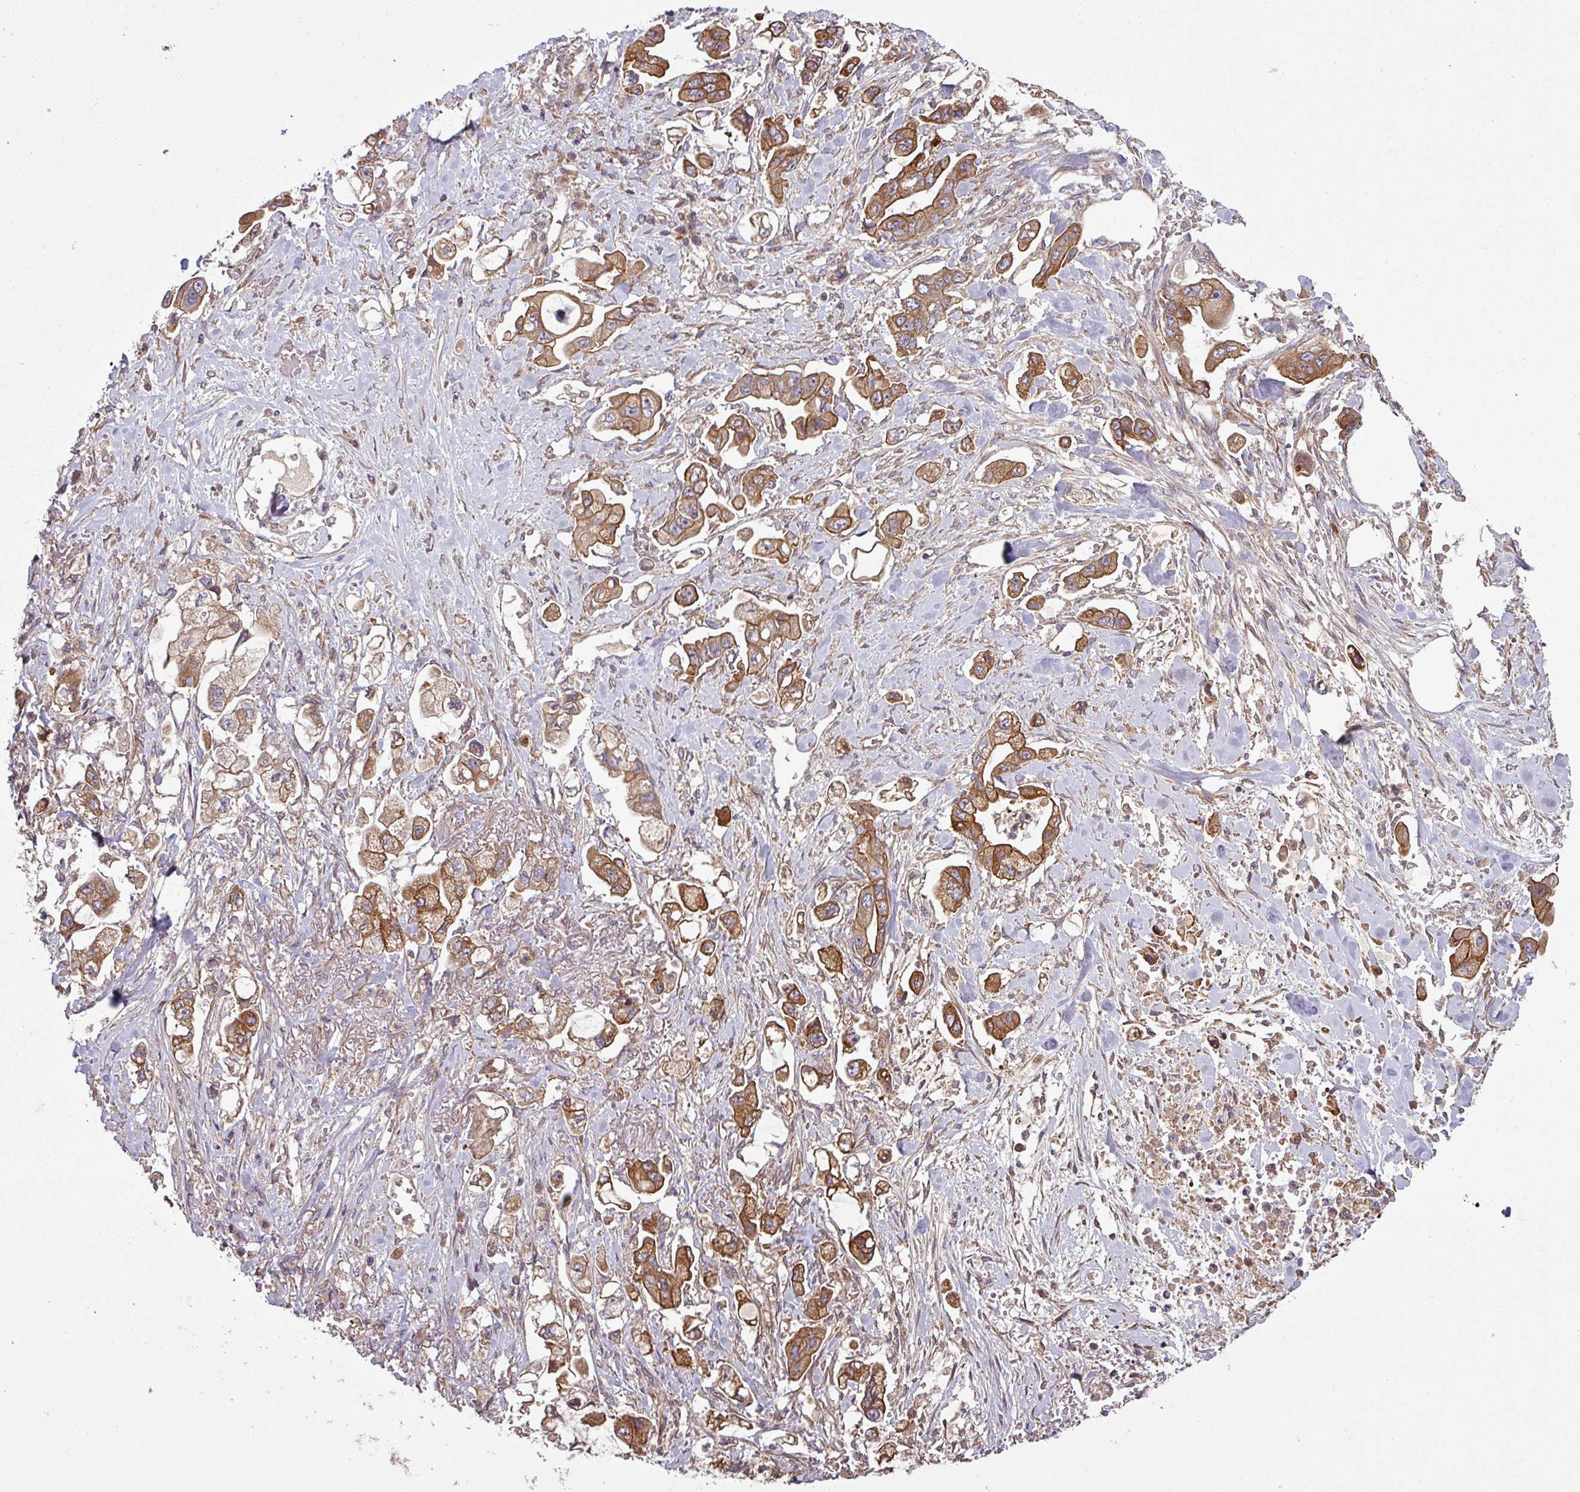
{"staining": {"intensity": "moderate", "quantity": ">75%", "location": "cytoplasmic/membranous"}, "tissue": "stomach cancer", "cell_type": "Tumor cells", "image_type": "cancer", "snomed": [{"axis": "morphology", "description": "Adenocarcinoma, NOS"}, {"axis": "topography", "description": "Stomach"}], "caption": "Stomach cancer (adenocarcinoma) stained with a brown dye demonstrates moderate cytoplasmic/membranous positive positivity in approximately >75% of tumor cells.", "gene": "SNRNP25", "patient": {"sex": "male", "age": 62}}